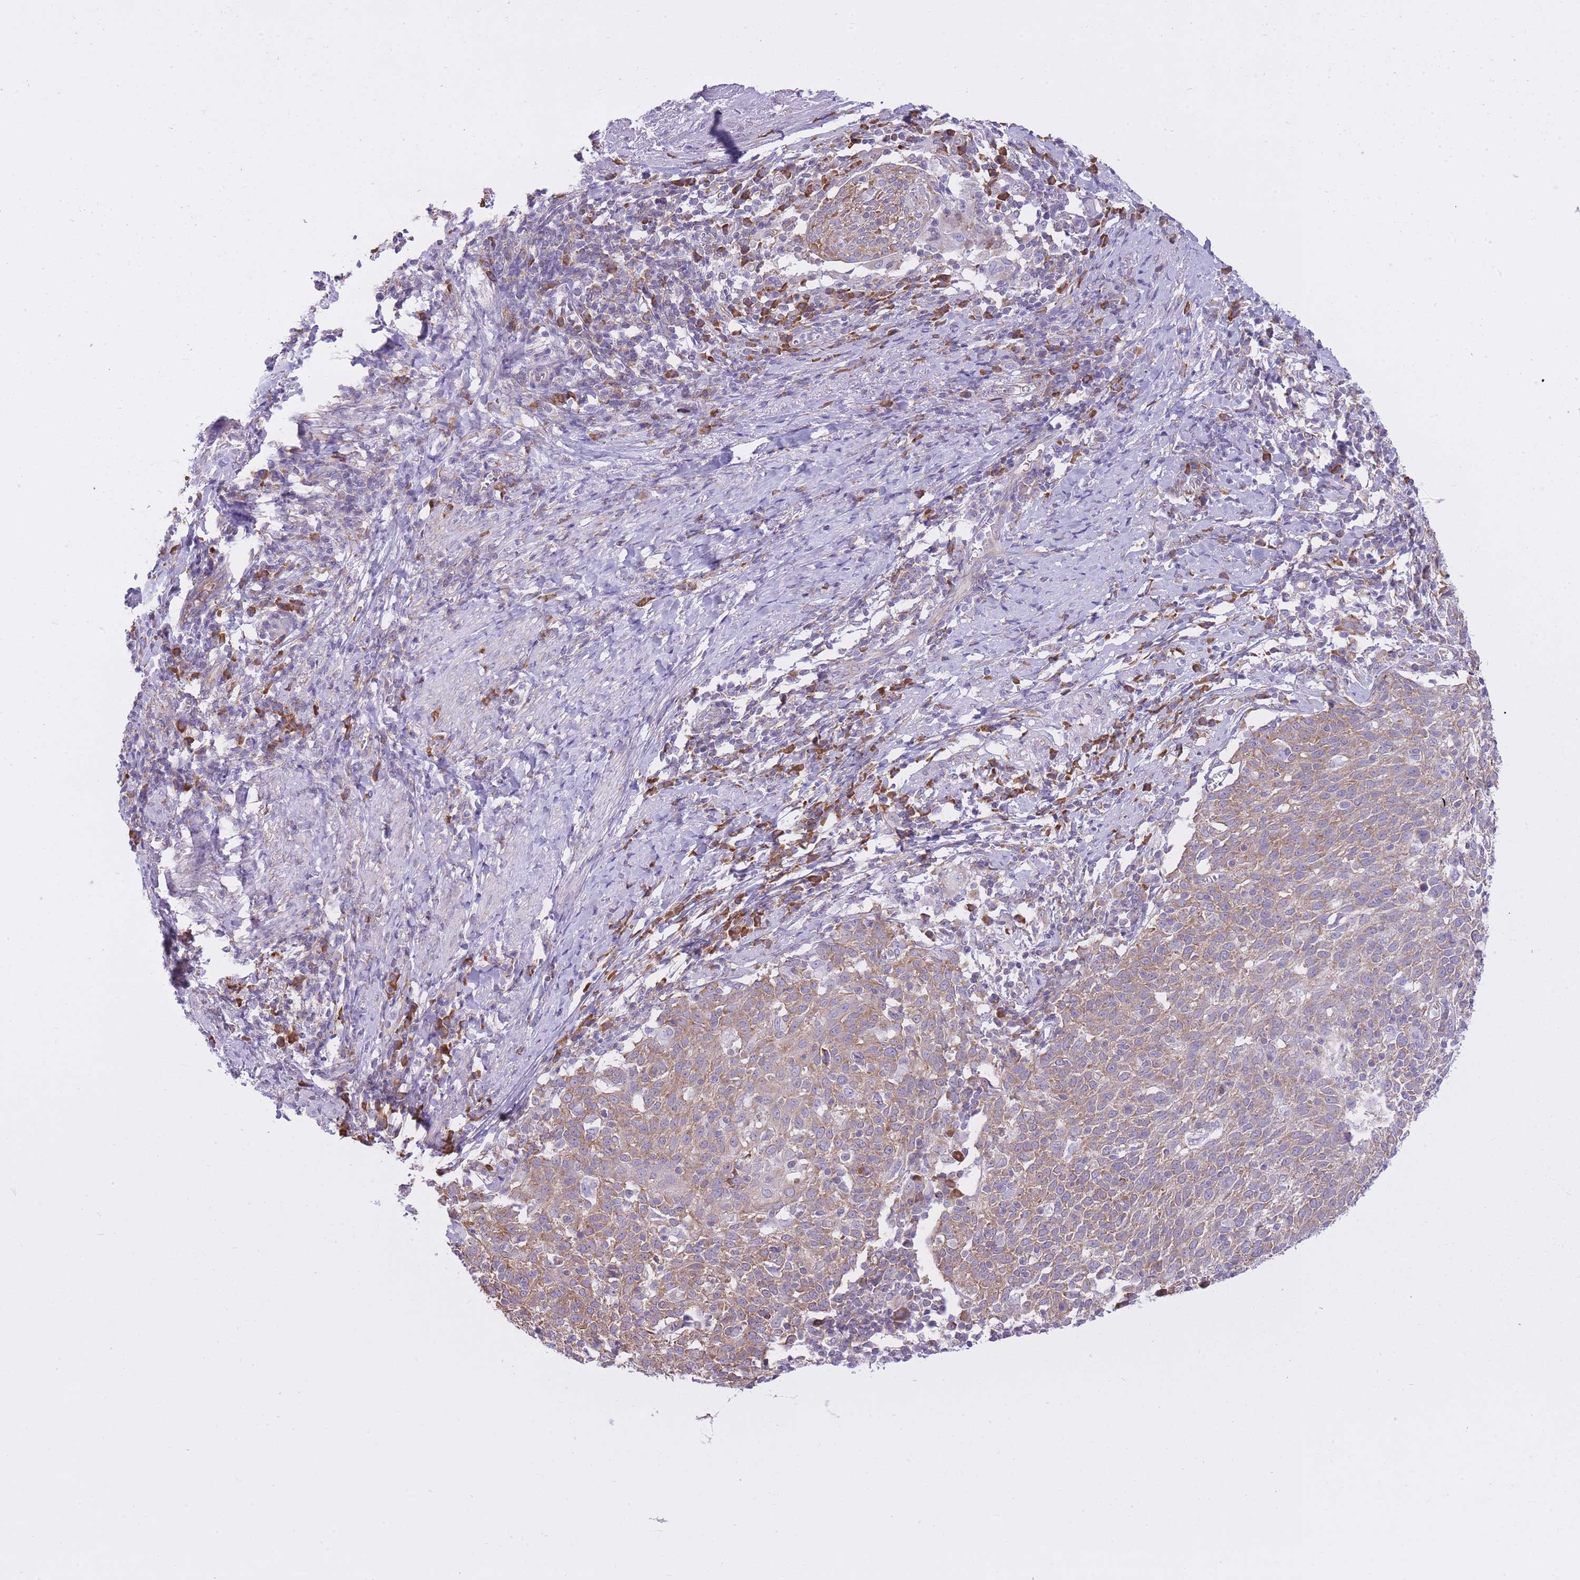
{"staining": {"intensity": "moderate", "quantity": ">75%", "location": "cytoplasmic/membranous"}, "tissue": "cervical cancer", "cell_type": "Tumor cells", "image_type": "cancer", "snomed": [{"axis": "morphology", "description": "Squamous cell carcinoma, NOS"}, {"axis": "topography", "description": "Cervix"}], "caption": "Cervical cancer (squamous cell carcinoma) stained with a brown dye shows moderate cytoplasmic/membranous positive staining in about >75% of tumor cells.", "gene": "ZNF501", "patient": {"sex": "female", "age": 52}}